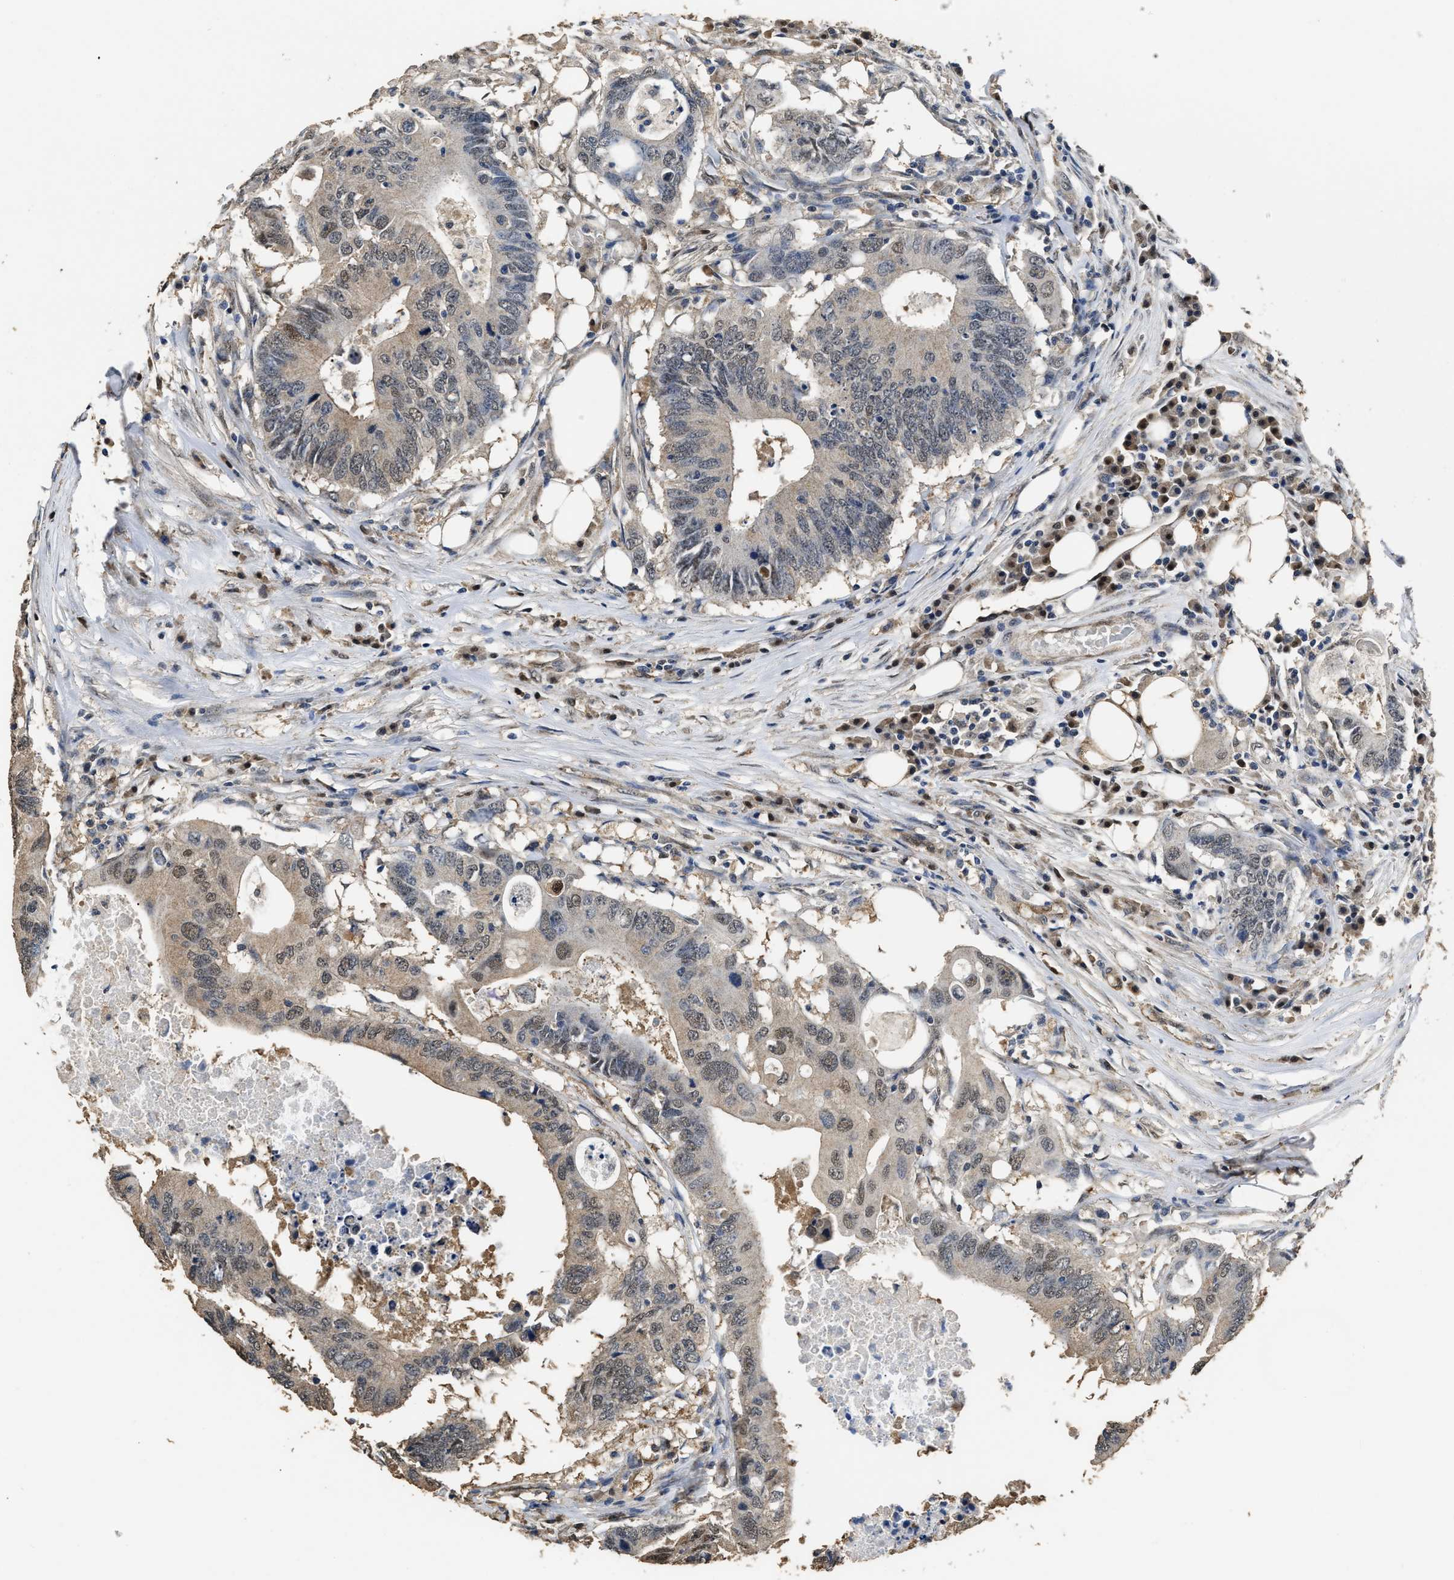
{"staining": {"intensity": "weak", "quantity": ">75%", "location": "cytoplasmic/membranous,nuclear"}, "tissue": "colorectal cancer", "cell_type": "Tumor cells", "image_type": "cancer", "snomed": [{"axis": "morphology", "description": "Adenocarcinoma, NOS"}, {"axis": "topography", "description": "Colon"}], "caption": "Immunohistochemistry micrograph of human colorectal adenocarcinoma stained for a protein (brown), which displays low levels of weak cytoplasmic/membranous and nuclear staining in approximately >75% of tumor cells.", "gene": "YWHAE", "patient": {"sex": "male", "age": 71}}